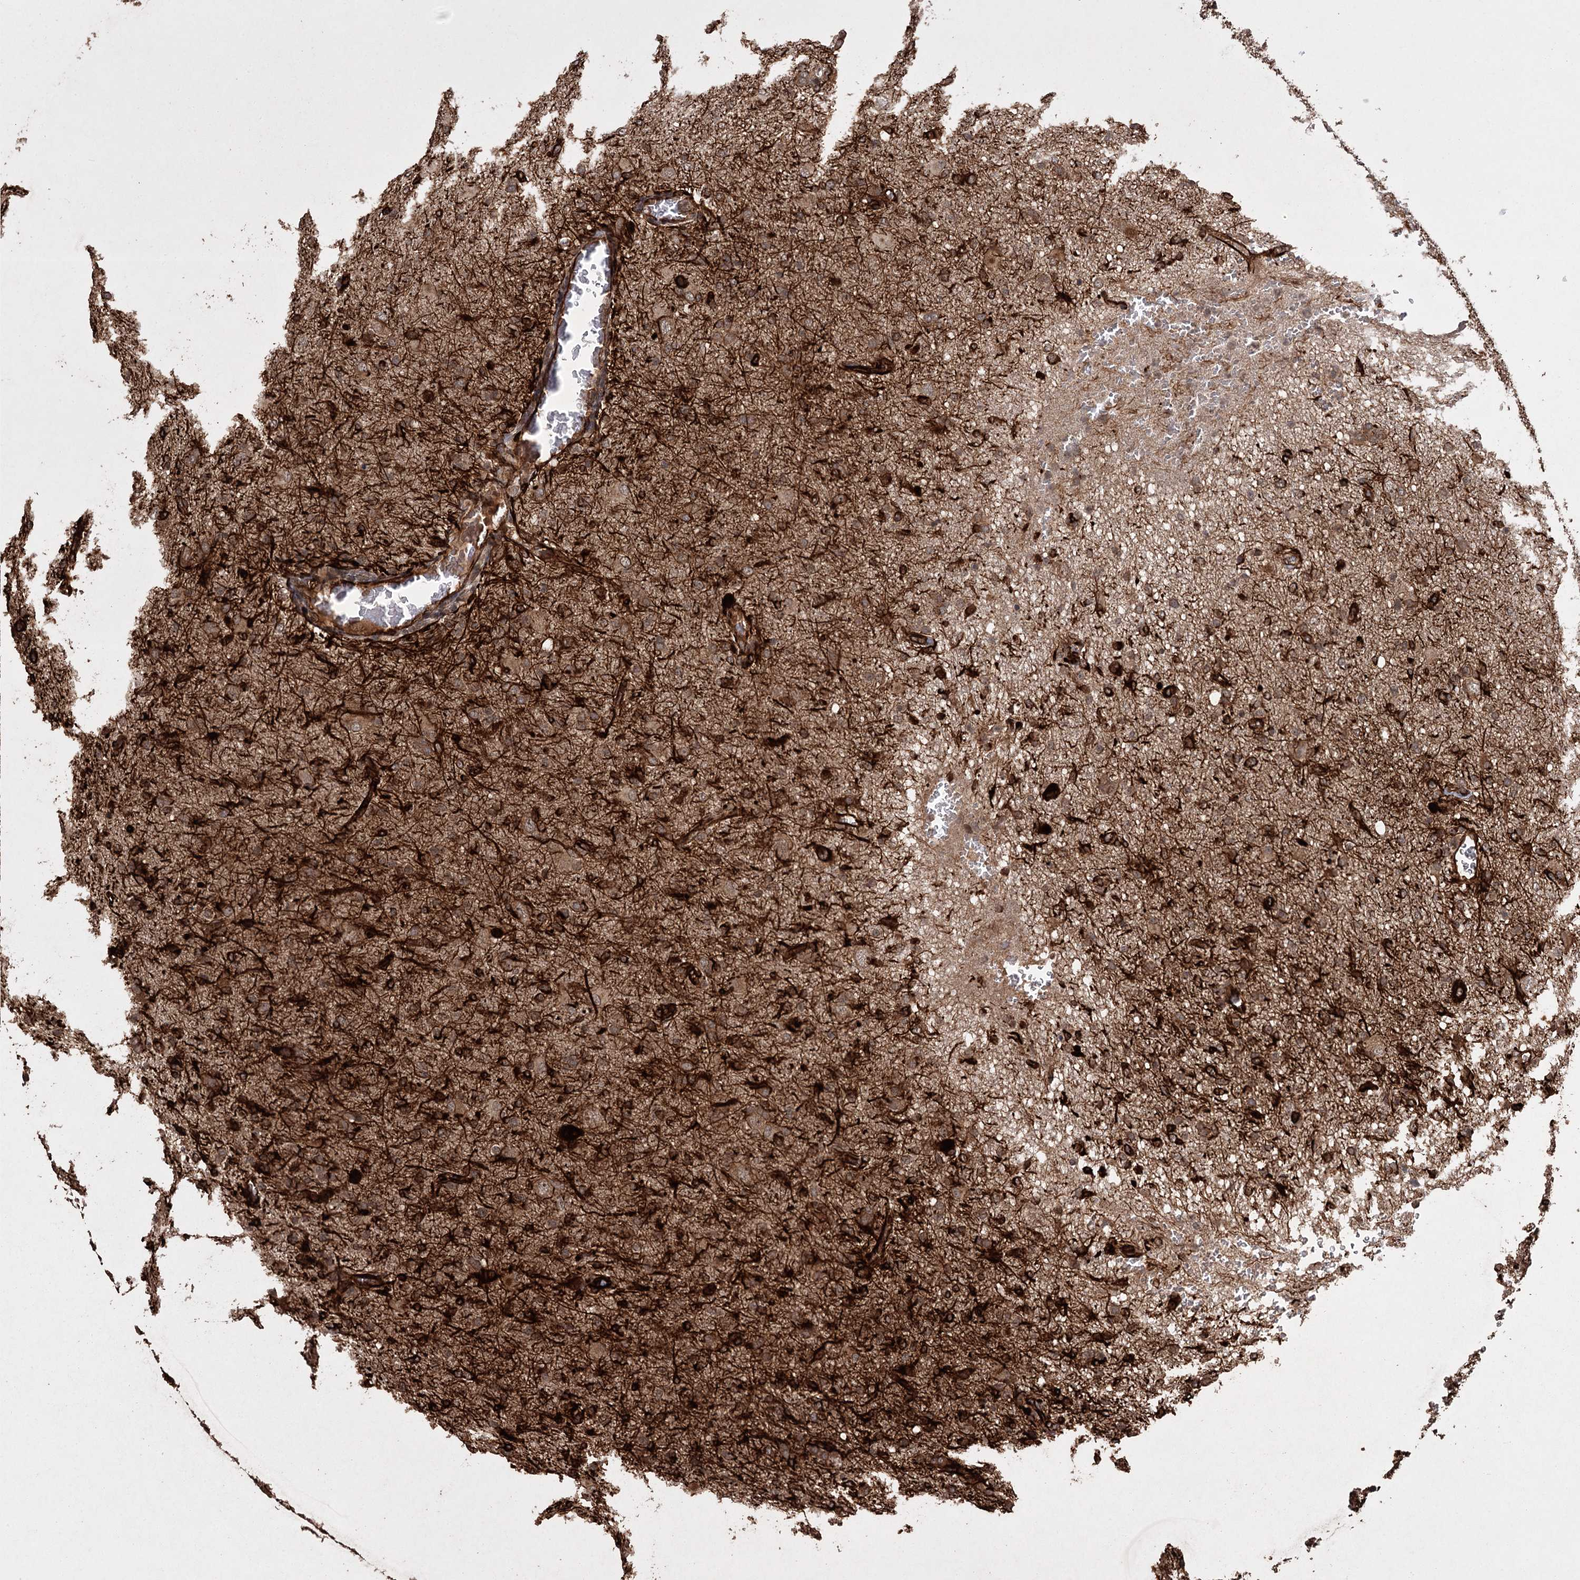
{"staining": {"intensity": "moderate", "quantity": ">75%", "location": "cytoplasmic/membranous"}, "tissue": "glioma", "cell_type": "Tumor cells", "image_type": "cancer", "snomed": [{"axis": "morphology", "description": "Glioma, malignant, High grade"}, {"axis": "topography", "description": "Brain"}], "caption": "Glioma stained with immunohistochemistry (IHC) shows moderate cytoplasmic/membranous staining in approximately >75% of tumor cells. The staining was performed using DAB (3,3'-diaminobenzidine) to visualize the protein expression in brown, while the nuclei were stained in blue with hematoxylin (Magnification: 20x).", "gene": "RPAP3", "patient": {"sex": "female", "age": 57}}